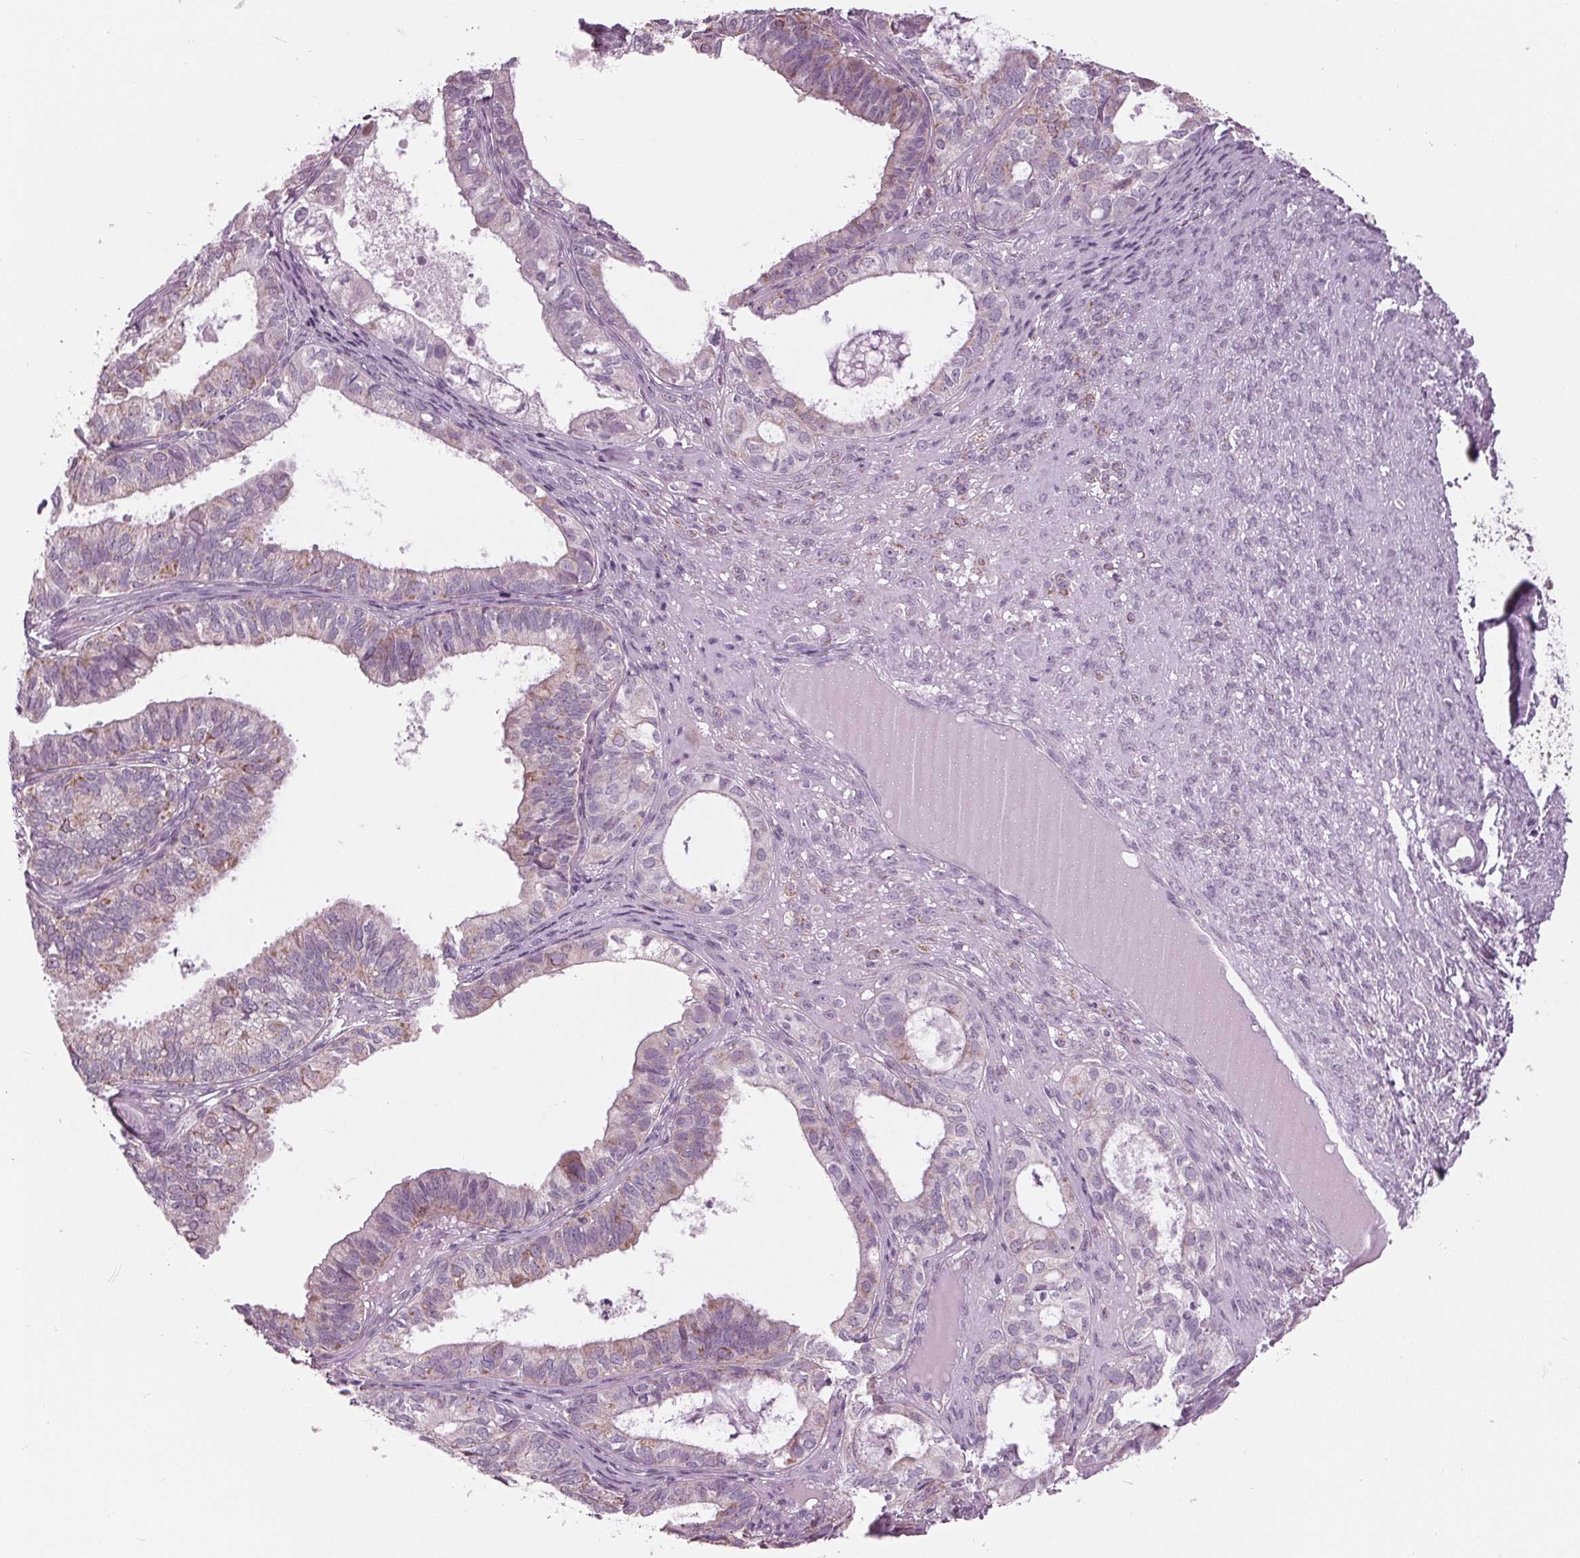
{"staining": {"intensity": "weak", "quantity": "<25%", "location": "cytoplasmic/membranous"}, "tissue": "ovarian cancer", "cell_type": "Tumor cells", "image_type": "cancer", "snomed": [{"axis": "morphology", "description": "Carcinoma, endometroid"}, {"axis": "topography", "description": "Ovary"}], "caption": "The IHC image has no significant staining in tumor cells of ovarian cancer (endometroid carcinoma) tissue.", "gene": "SAMD4A", "patient": {"sex": "female", "age": 64}}